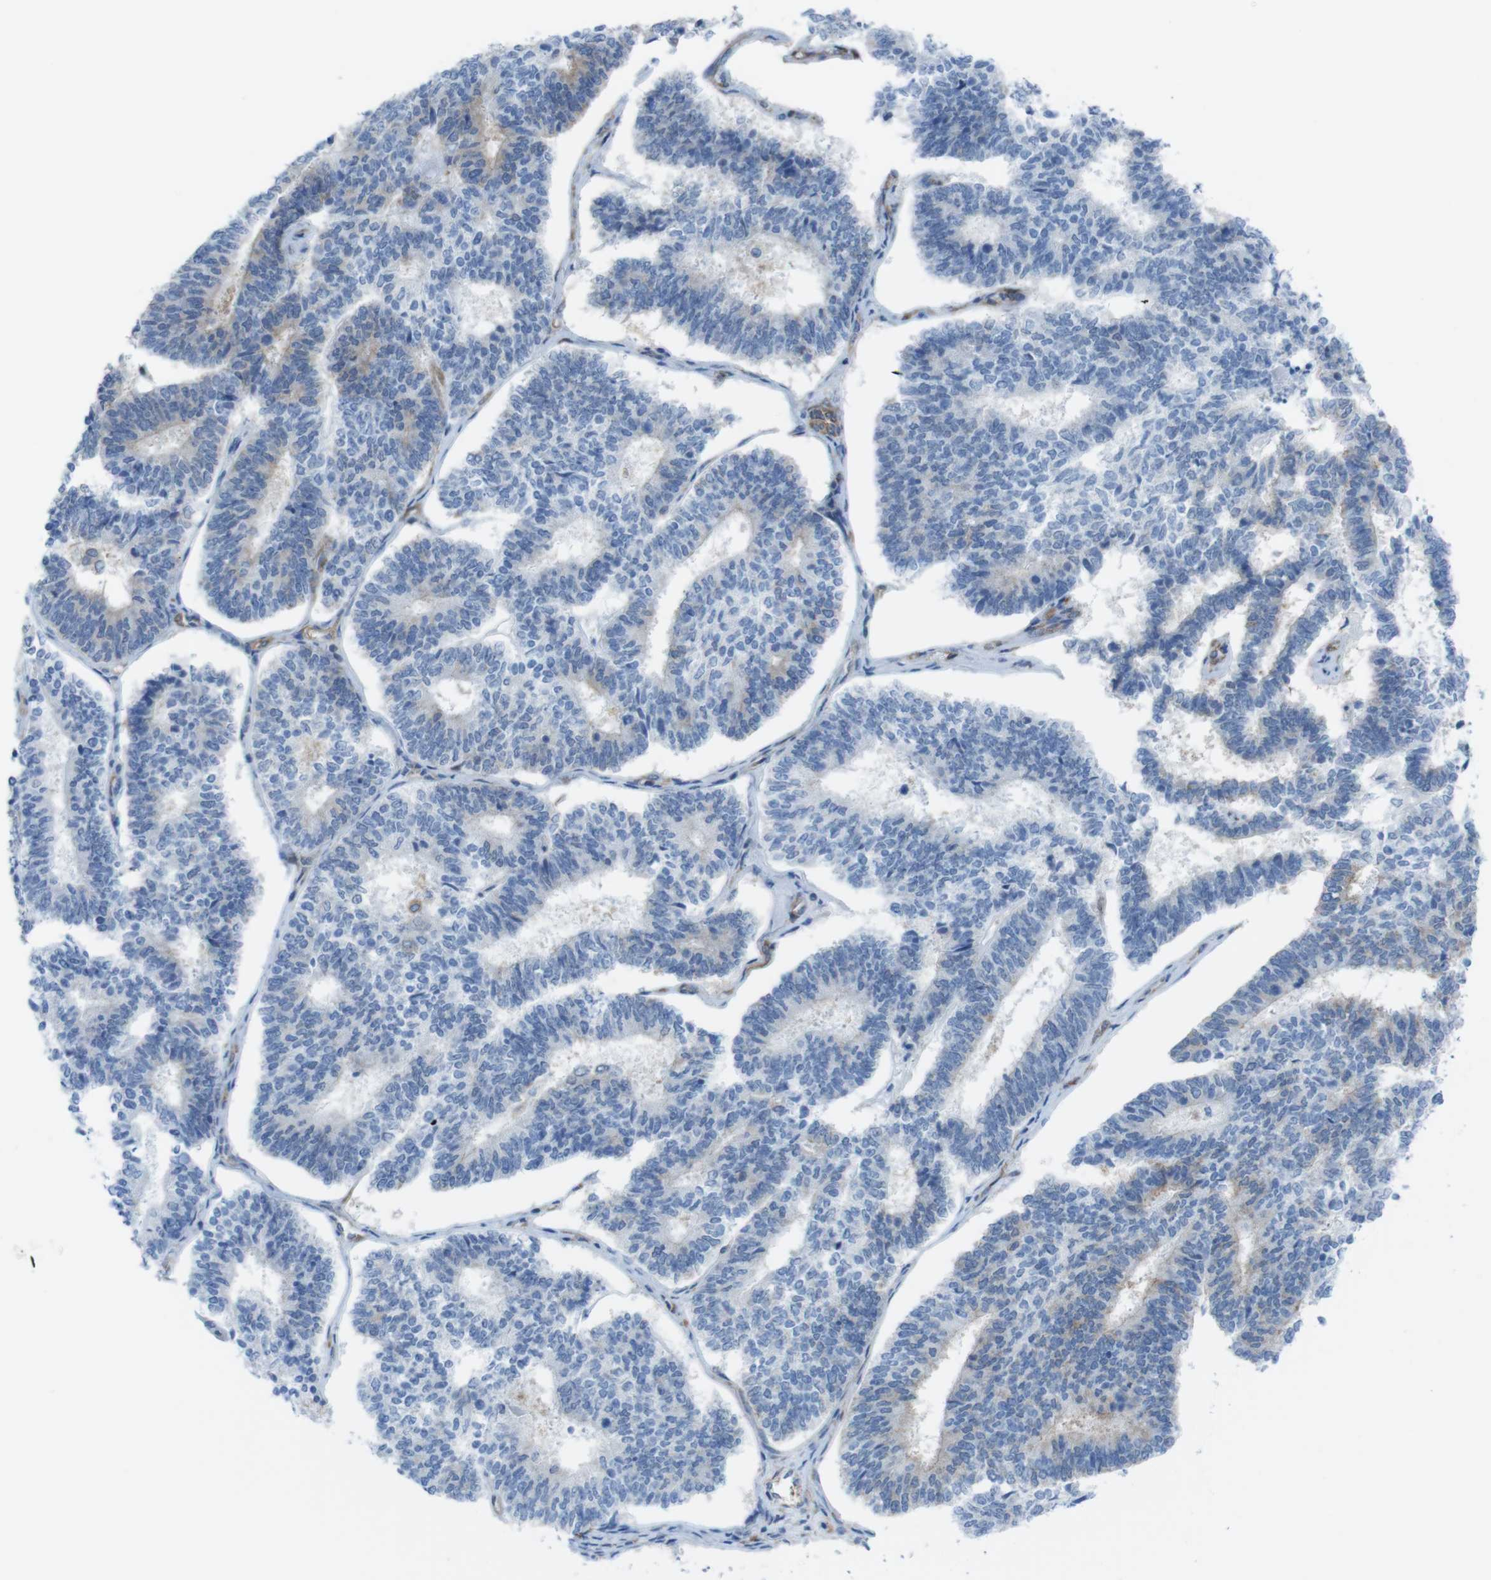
{"staining": {"intensity": "moderate", "quantity": "<25%", "location": "cytoplasmic/membranous"}, "tissue": "endometrial cancer", "cell_type": "Tumor cells", "image_type": "cancer", "snomed": [{"axis": "morphology", "description": "Adenocarcinoma, NOS"}, {"axis": "topography", "description": "Endometrium"}], "caption": "Immunohistochemistry of human endometrial cancer (adenocarcinoma) reveals low levels of moderate cytoplasmic/membranous positivity in approximately <25% of tumor cells. (DAB = brown stain, brightfield microscopy at high magnification).", "gene": "DIAPH2", "patient": {"sex": "female", "age": 70}}